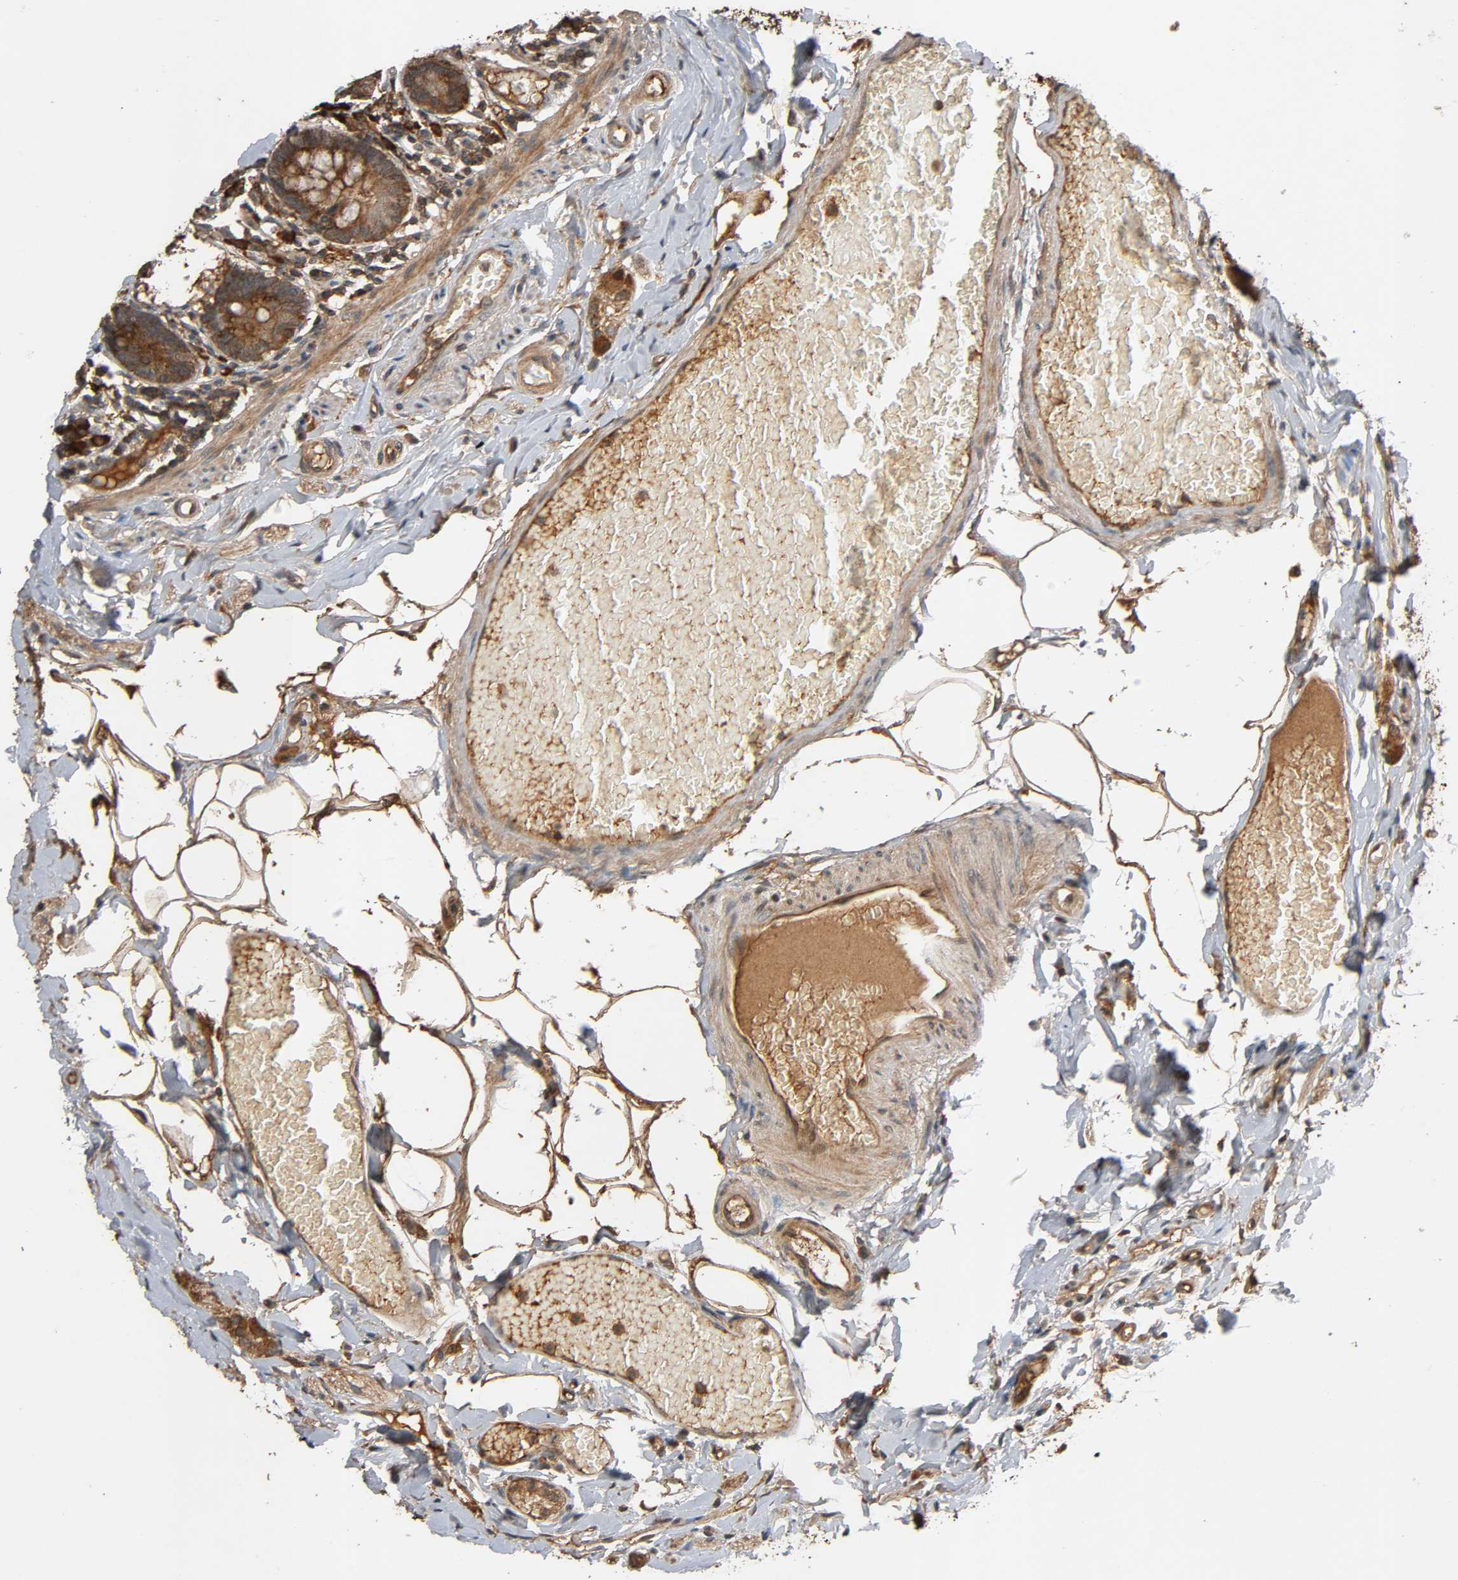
{"staining": {"intensity": "strong", "quantity": ">75%", "location": "cytoplasmic/membranous"}, "tissue": "small intestine", "cell_type": "Glandular cells", "image_type": "normal", "snomed": [{"axis": "morphology", "description": "Normal tissue, NOS"}, {"axis": "topography", "description": "Small intestine"}], "caption": "Immunohistochemical staining of normal small intestine reveals high levels of strong cytoplasmic/membranous positivity in approximately >75% of glandular cells. Nuclei are stained in blue.", "gene": "MAP3K8", "patient": {"sex": "male", "age": 41}}